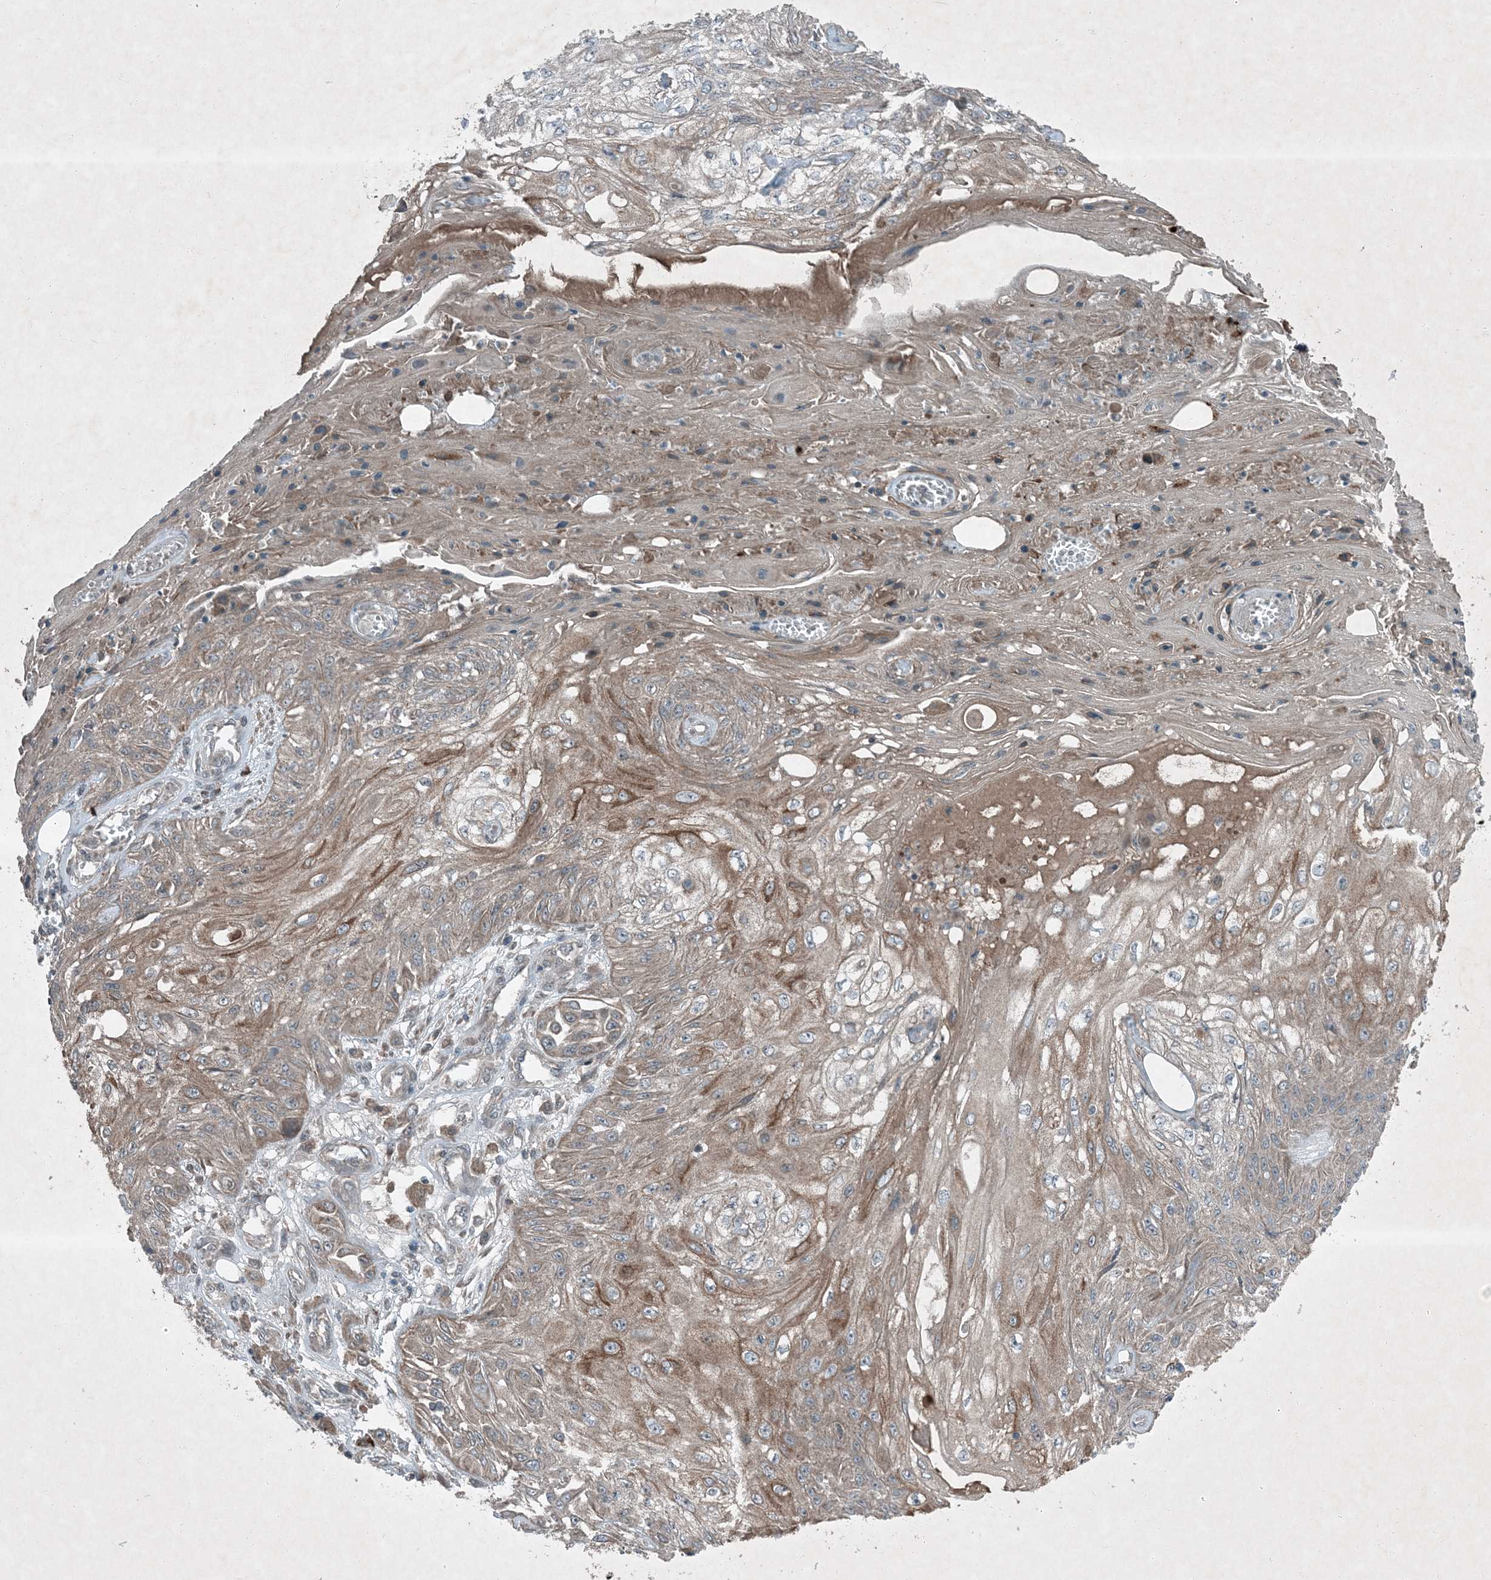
{"staining": {"intensity": "moderate", "quantity": "25%-75%", "location": "cytoplasmic/membranous"}, "tissue": "skin cancer", "cell_type": "Tumor cells", "image_type": "cancer", "snomed": [{"axis": "morphology", "description": "Squamous cell carcinoma, NOS"}, {"axis": "morphology", "description": "Squamous cell carcinoma, metastatic, NOS"}, {"axis": "topography", "description": "Skin"}, {"axis": "topography", "description": "Lymph node"}], "caption": "Brown immunohistochemical staining in skin cancer displays moderate cytoplasmic/membranous expression in approximately 25%-75% of tumor cells.", "gene": "MDN1", "patient": {"sex": "male", "age": 75}}